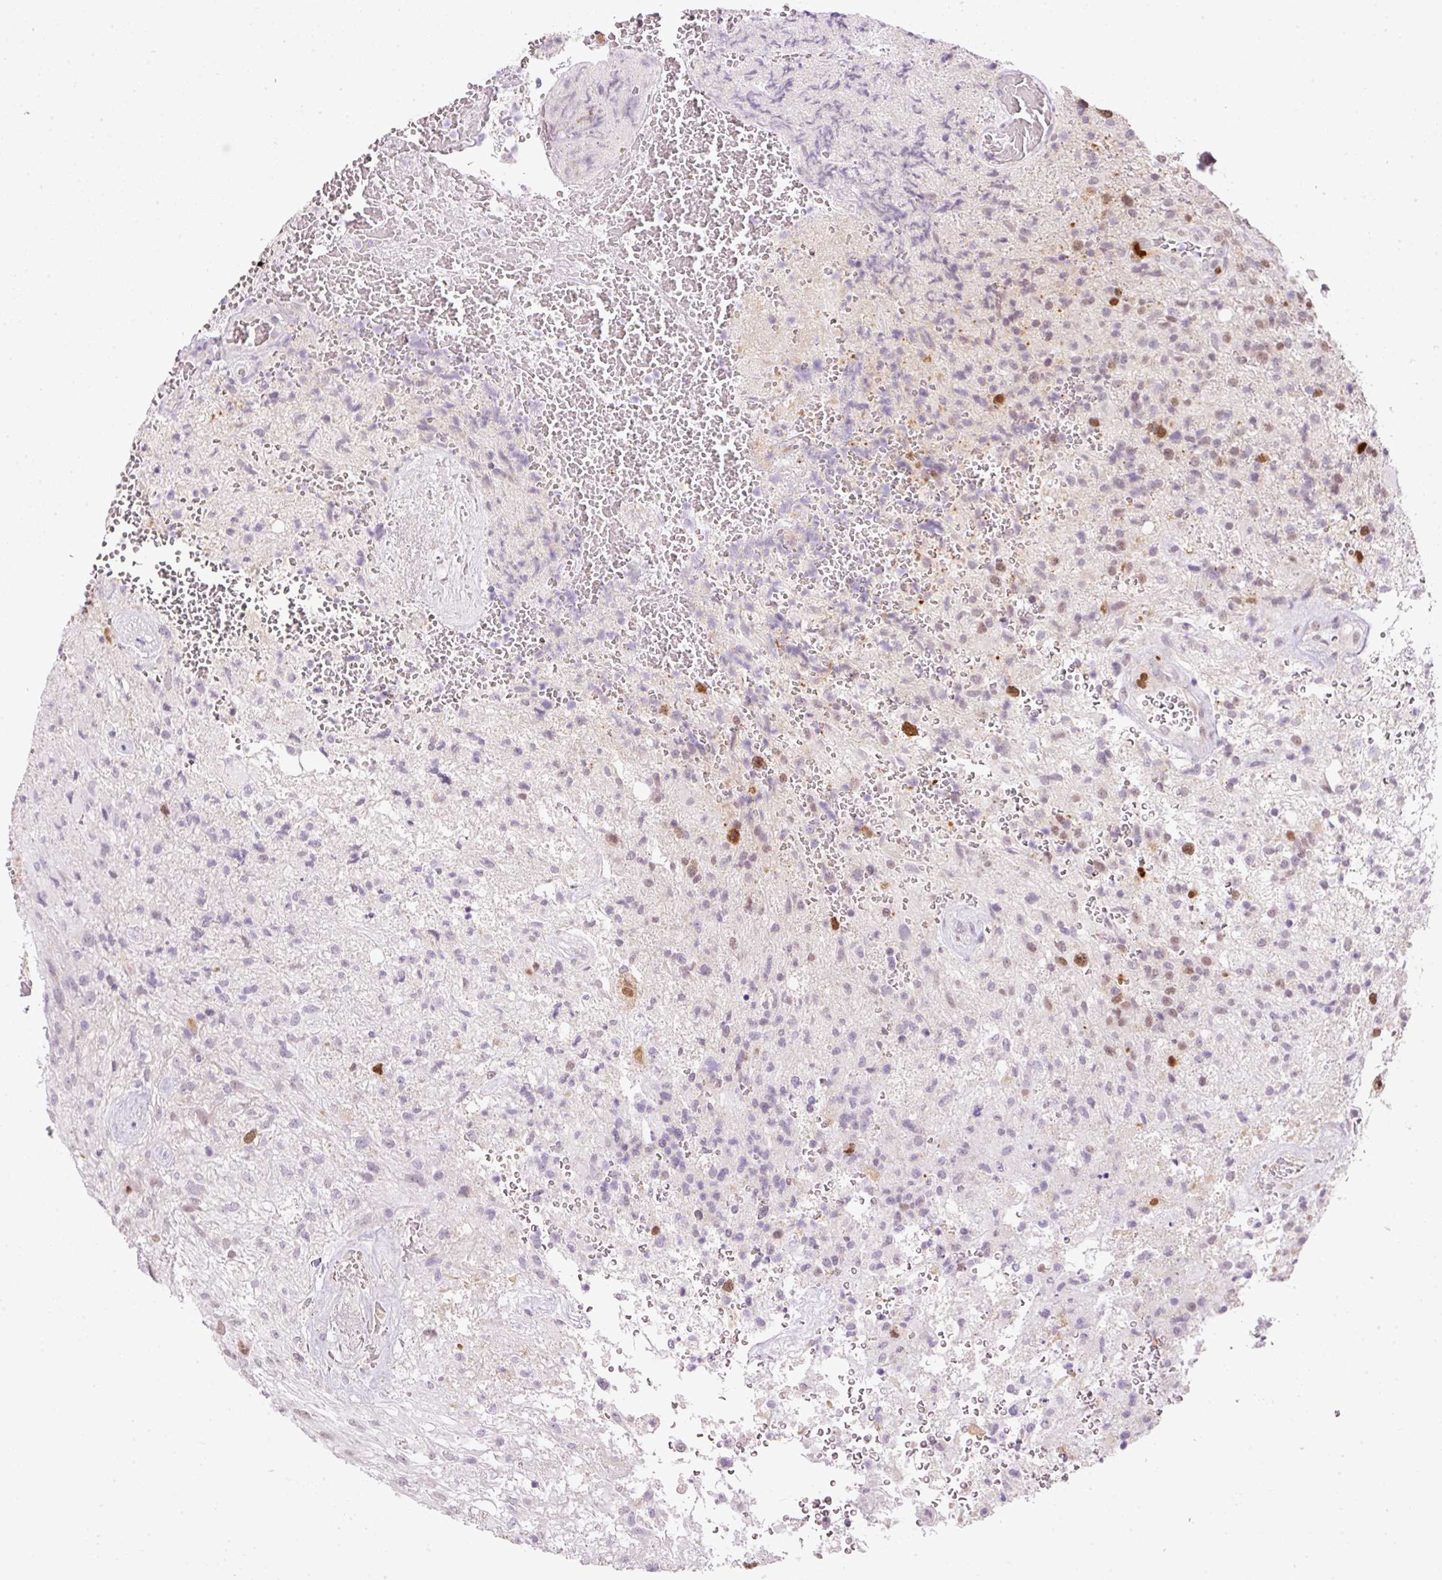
{"staining": {"intensity": "moderate", "quantity": "<25%", "location": "nuclear"}, "tissue": "glioma", "cell_type": "Tumor cells", "image_type": "cancer", "snomed": [{"axis": "morphology", "description": "Glioma, malignant, High grade"}, {"axis": "topography", "description": "Brain"}], "caption": "Glioma tissue displays moderate nuclear positivity in about <25% of tumor cells", "gene": "KPNA2", "patient": {"sex": "male", "age": 56}}